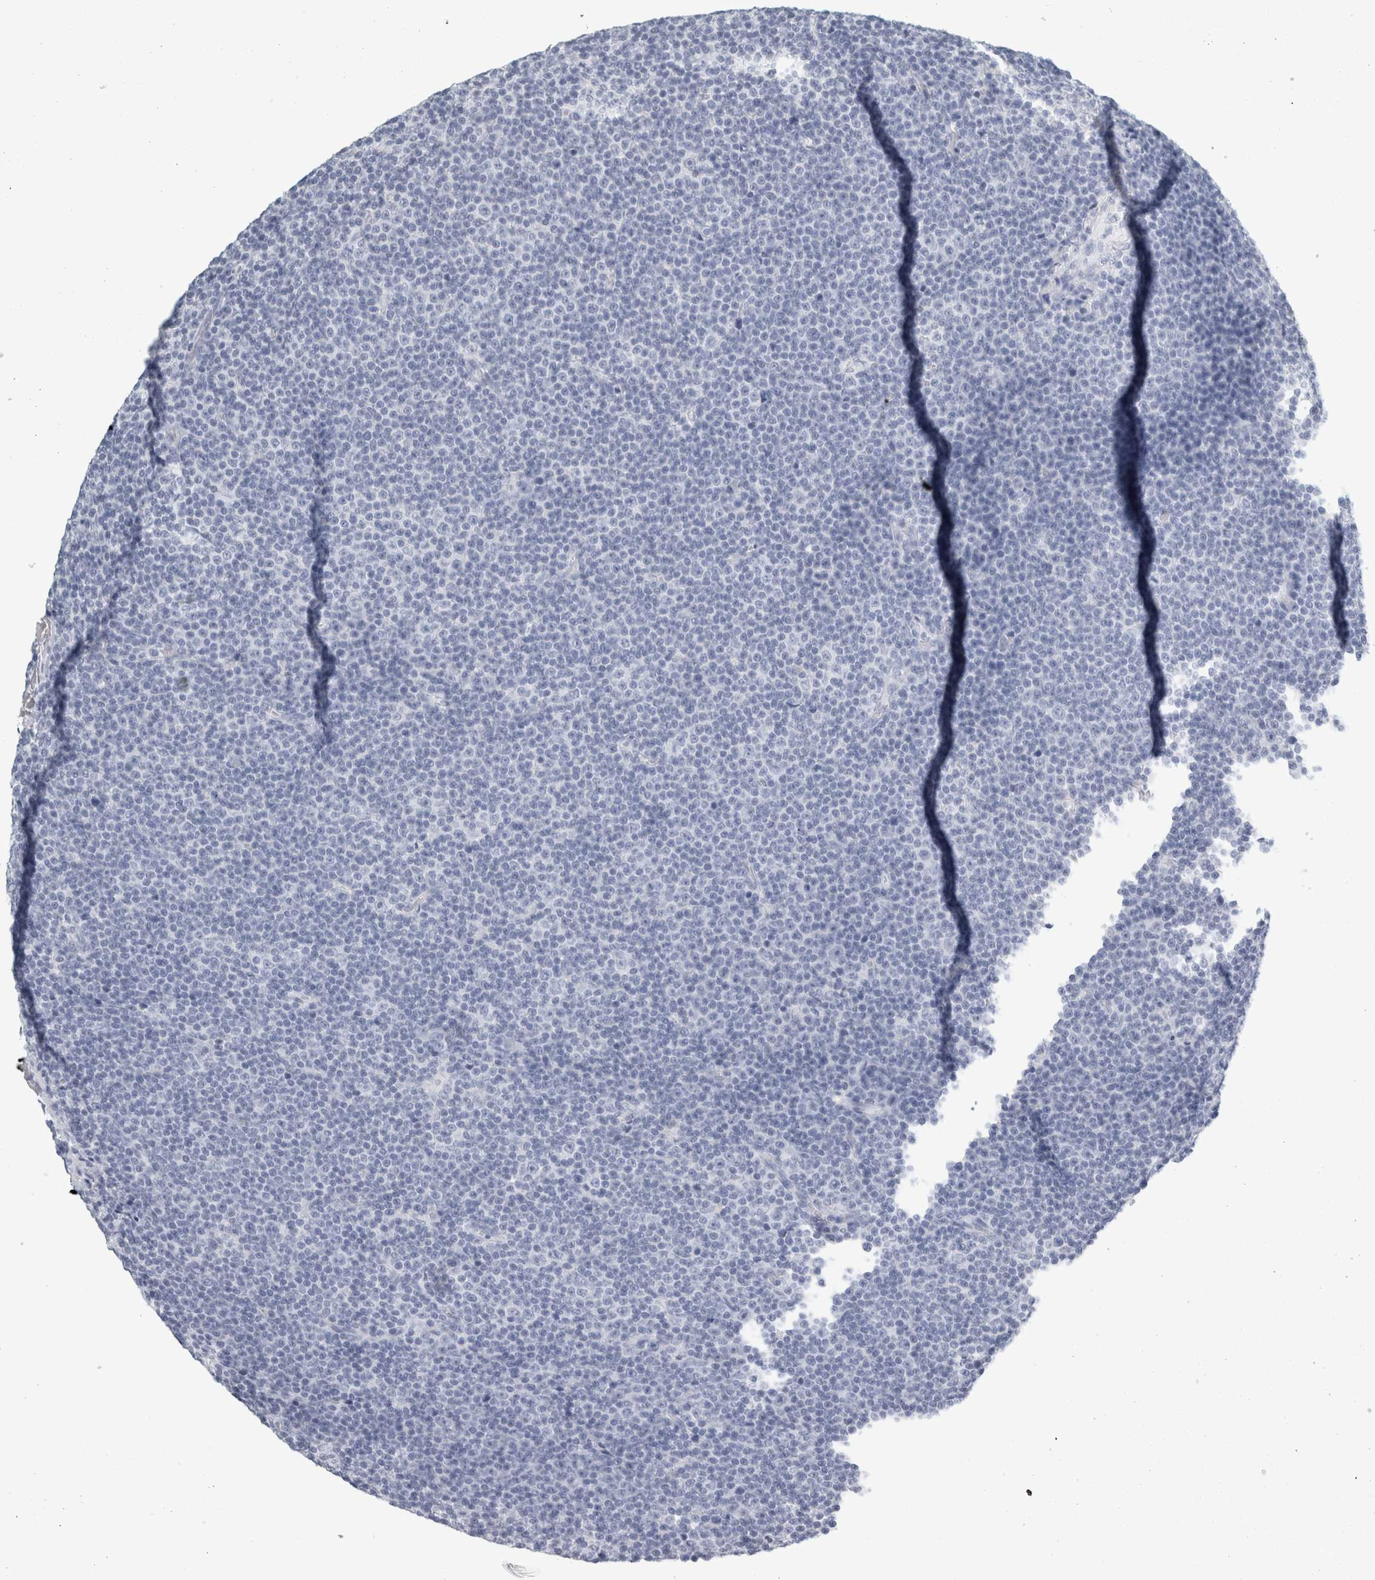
{"staining": {"intensity": "negative", "quantity": "none", "location": "none"}, "tissue": "lymphoma", "cell_type": "Tumor cells", "image_type": "cancer", "snomed": [{"axis": "morphology", "description": "Malignant lymphoma, non-Hodgkin's type, Low grade"}, {"axis": "topography", "description": "Lymph node"}], "caption": "DAB (3,3'-diaminobenzidine) immunohistochemical staining of lymphoma shows no significant staining in tumor cells.", "gene": "TSPAN8", "patient": {"sex": "female", "age": 67}}